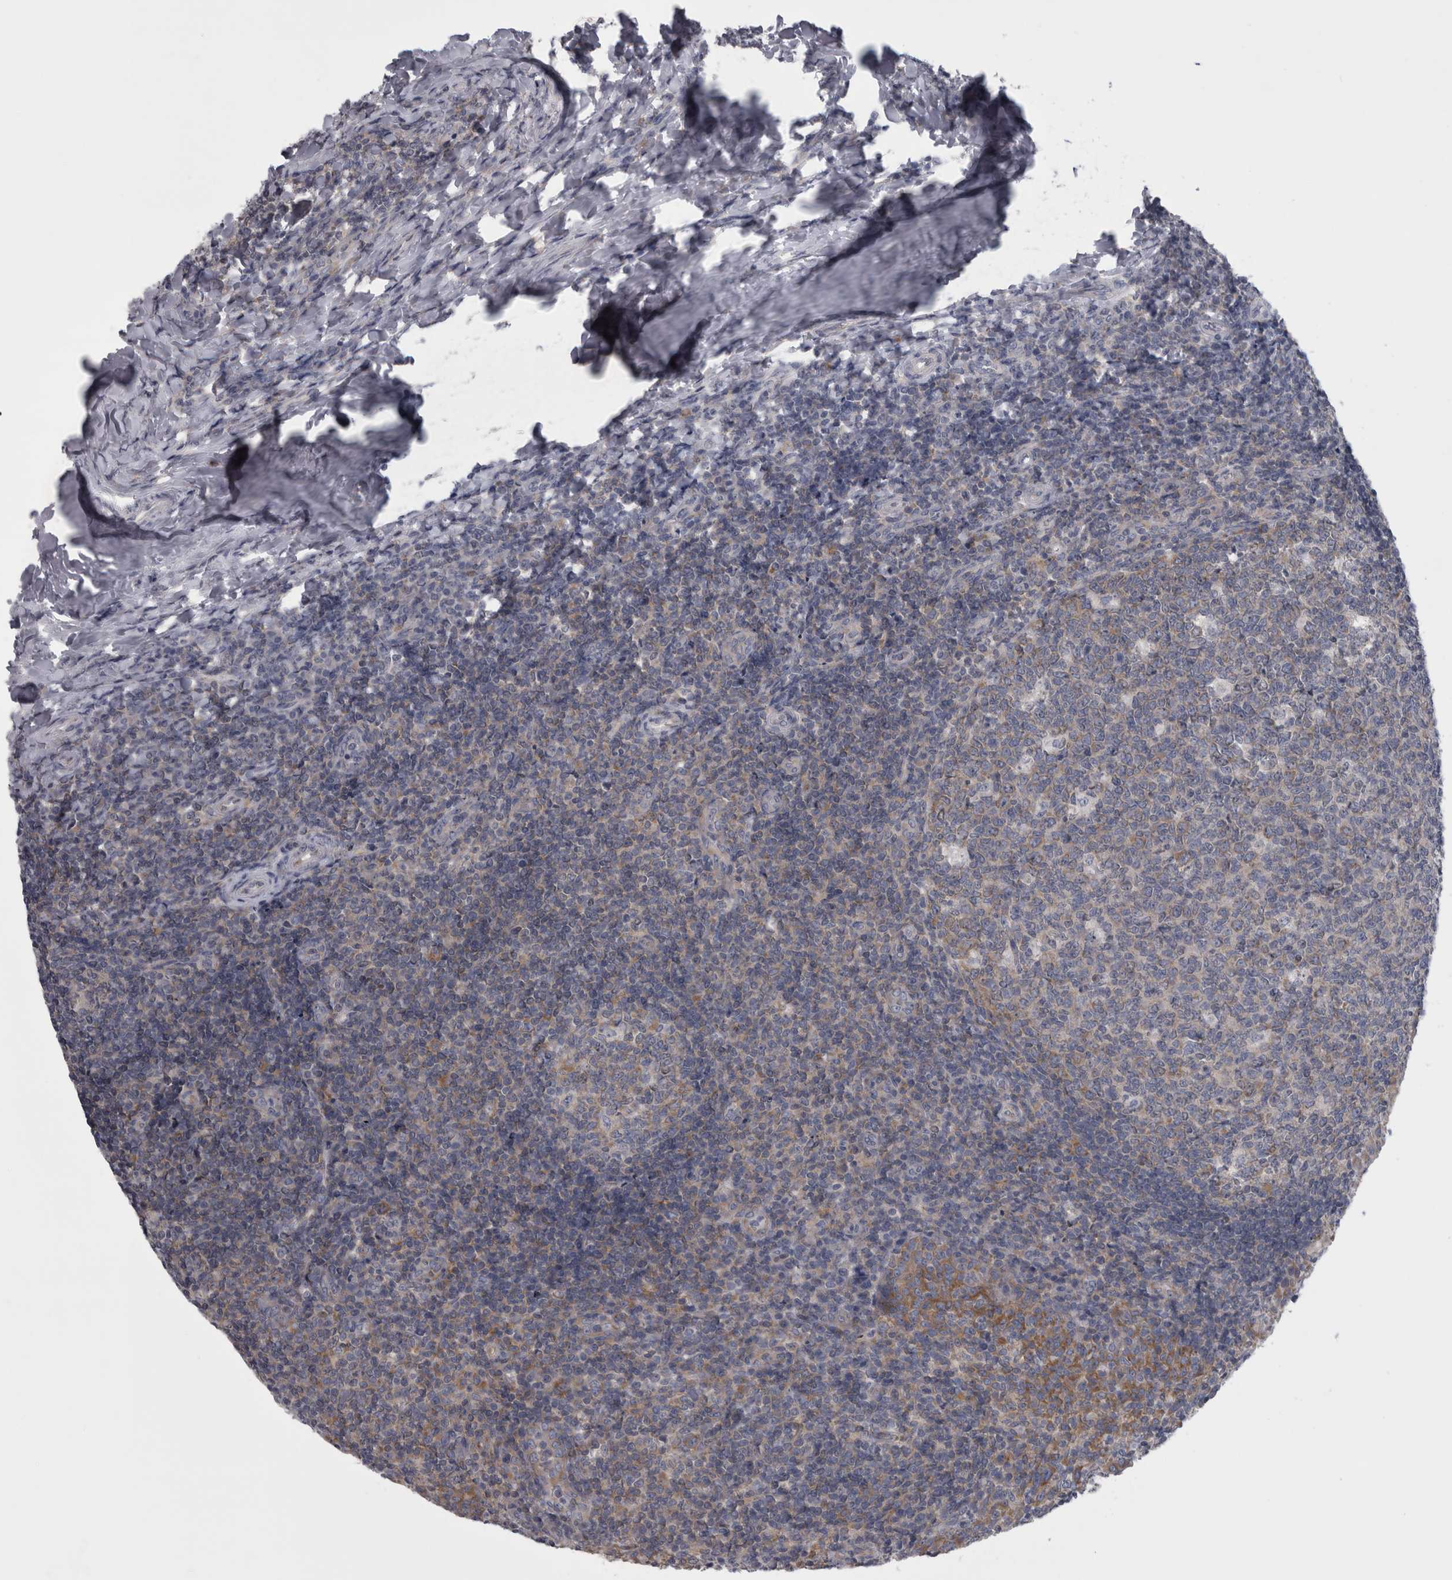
{"staining": {"intensity": "moderate", "quantity": "<25%", "location": "cytoplasmic/membranous"}, "tissue": "tonsil", "cell_type": "Germinal center cells", "image_type": "normal", "snomed": [{"axis": "morphology", "description": "Normal tissue, NOS"}, {"axis": "topography", "description": "Tonsil"}], "caption": "Normal tonsil exhibits moderate cytoplasmic/membranous staining in about <25% of germinal center cells (DAB = brown stain, brightfield microscopy at high magnification)..", "gene": "PRRC2C", "patient": {"sex": "female", "age": 19}}